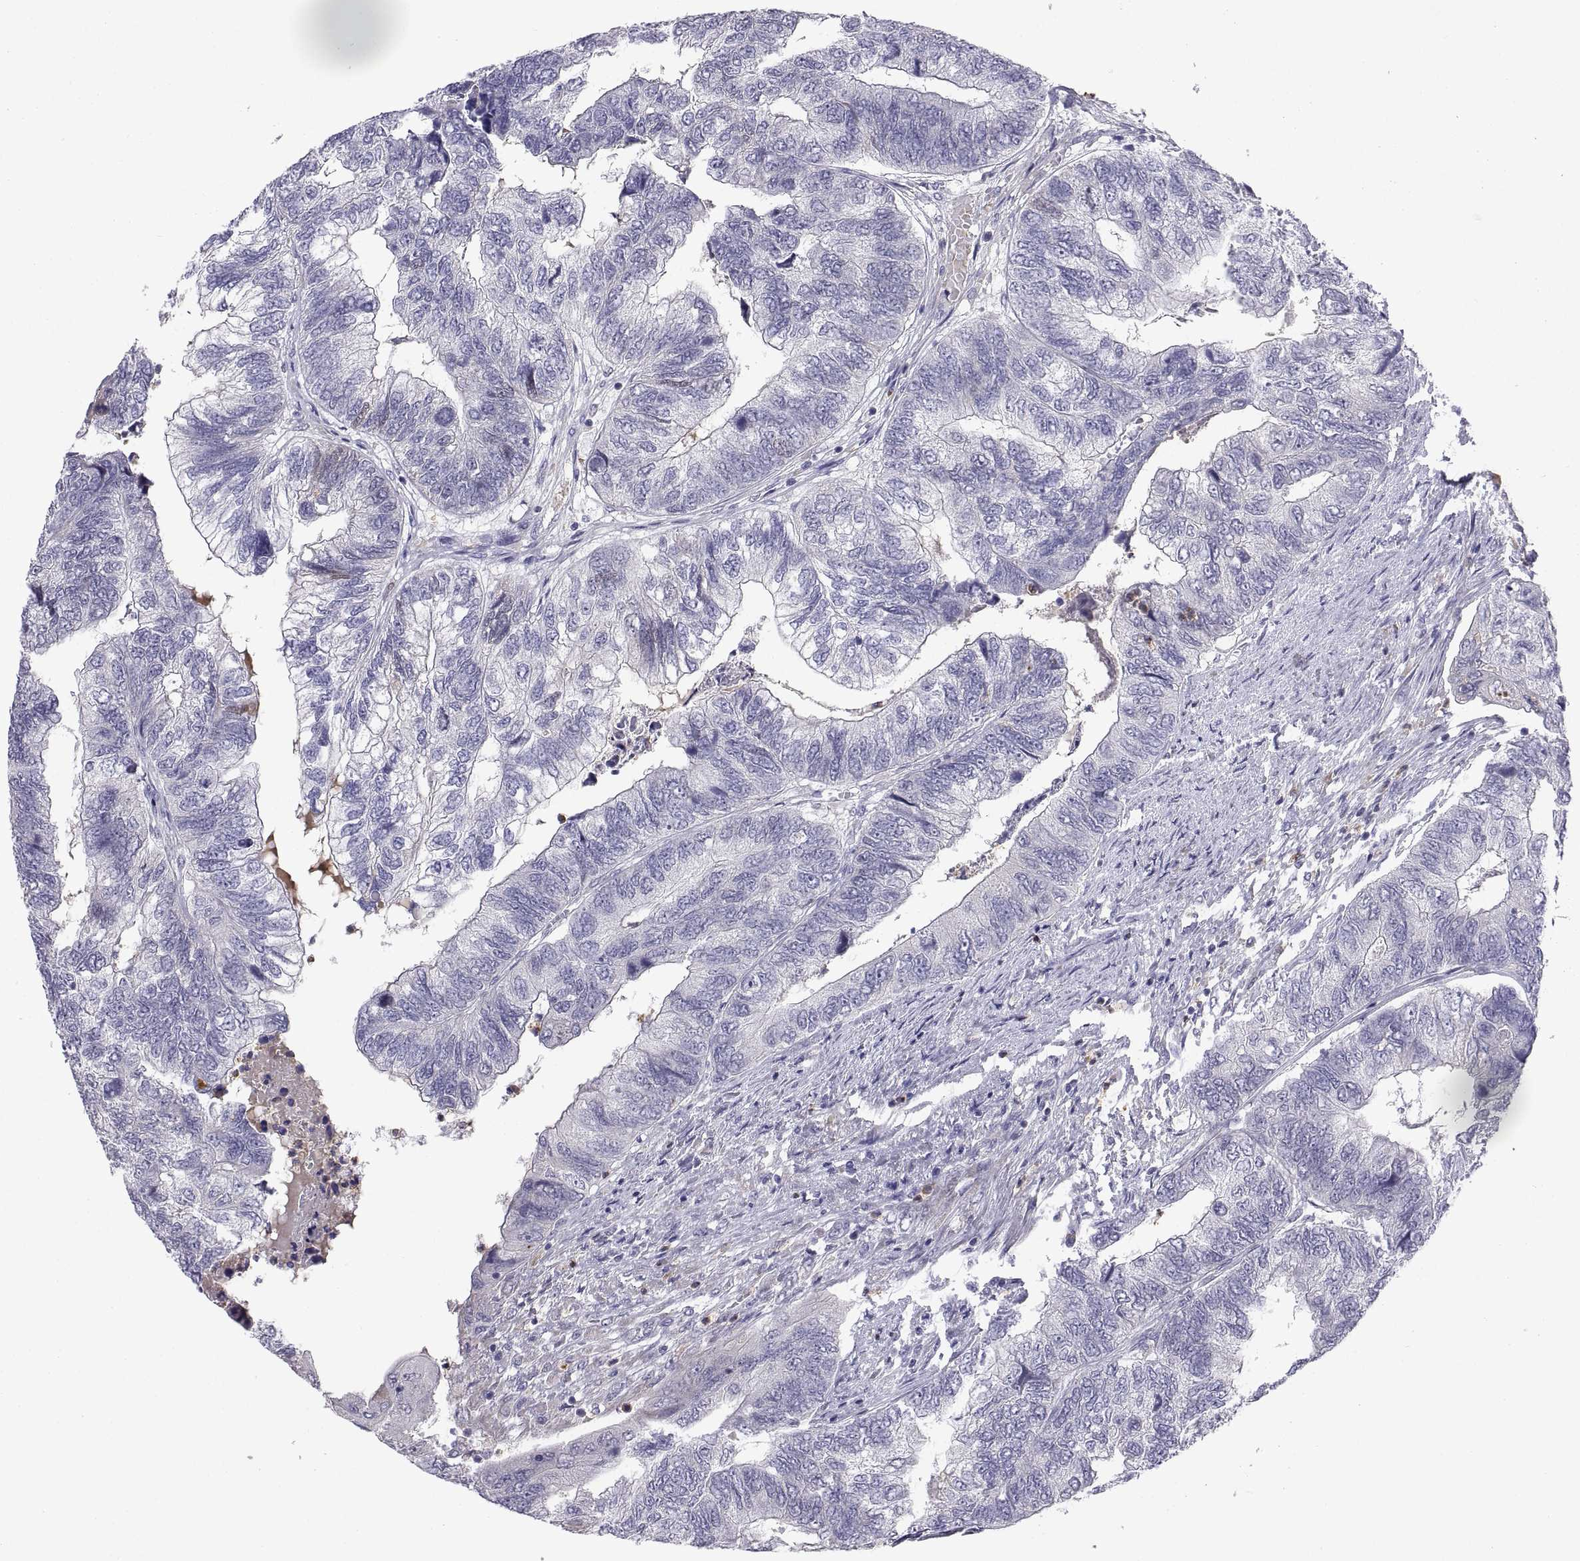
{"staining": {"intensity": "negative", "quantity": "none", "location": "none"}, "tissue": "colorectal cancer", "cell_type": "Tumor cells", "image_type": "cancer", "snomed": [{"axis": "morphology", "description": "Adenocarcinoma, NOS"}, {"axis": "topography", "description": "Colon"}], "caption": "The IHC photomicrograph has no significant positivity in tumor cells of adenocarcinoma (colorectal) tissue. (Immunohistochemistry (ihc), brightfield microscopy, high magnification).", "gene": "PKP1", "patient": {"sex": "female", "age": 67}}